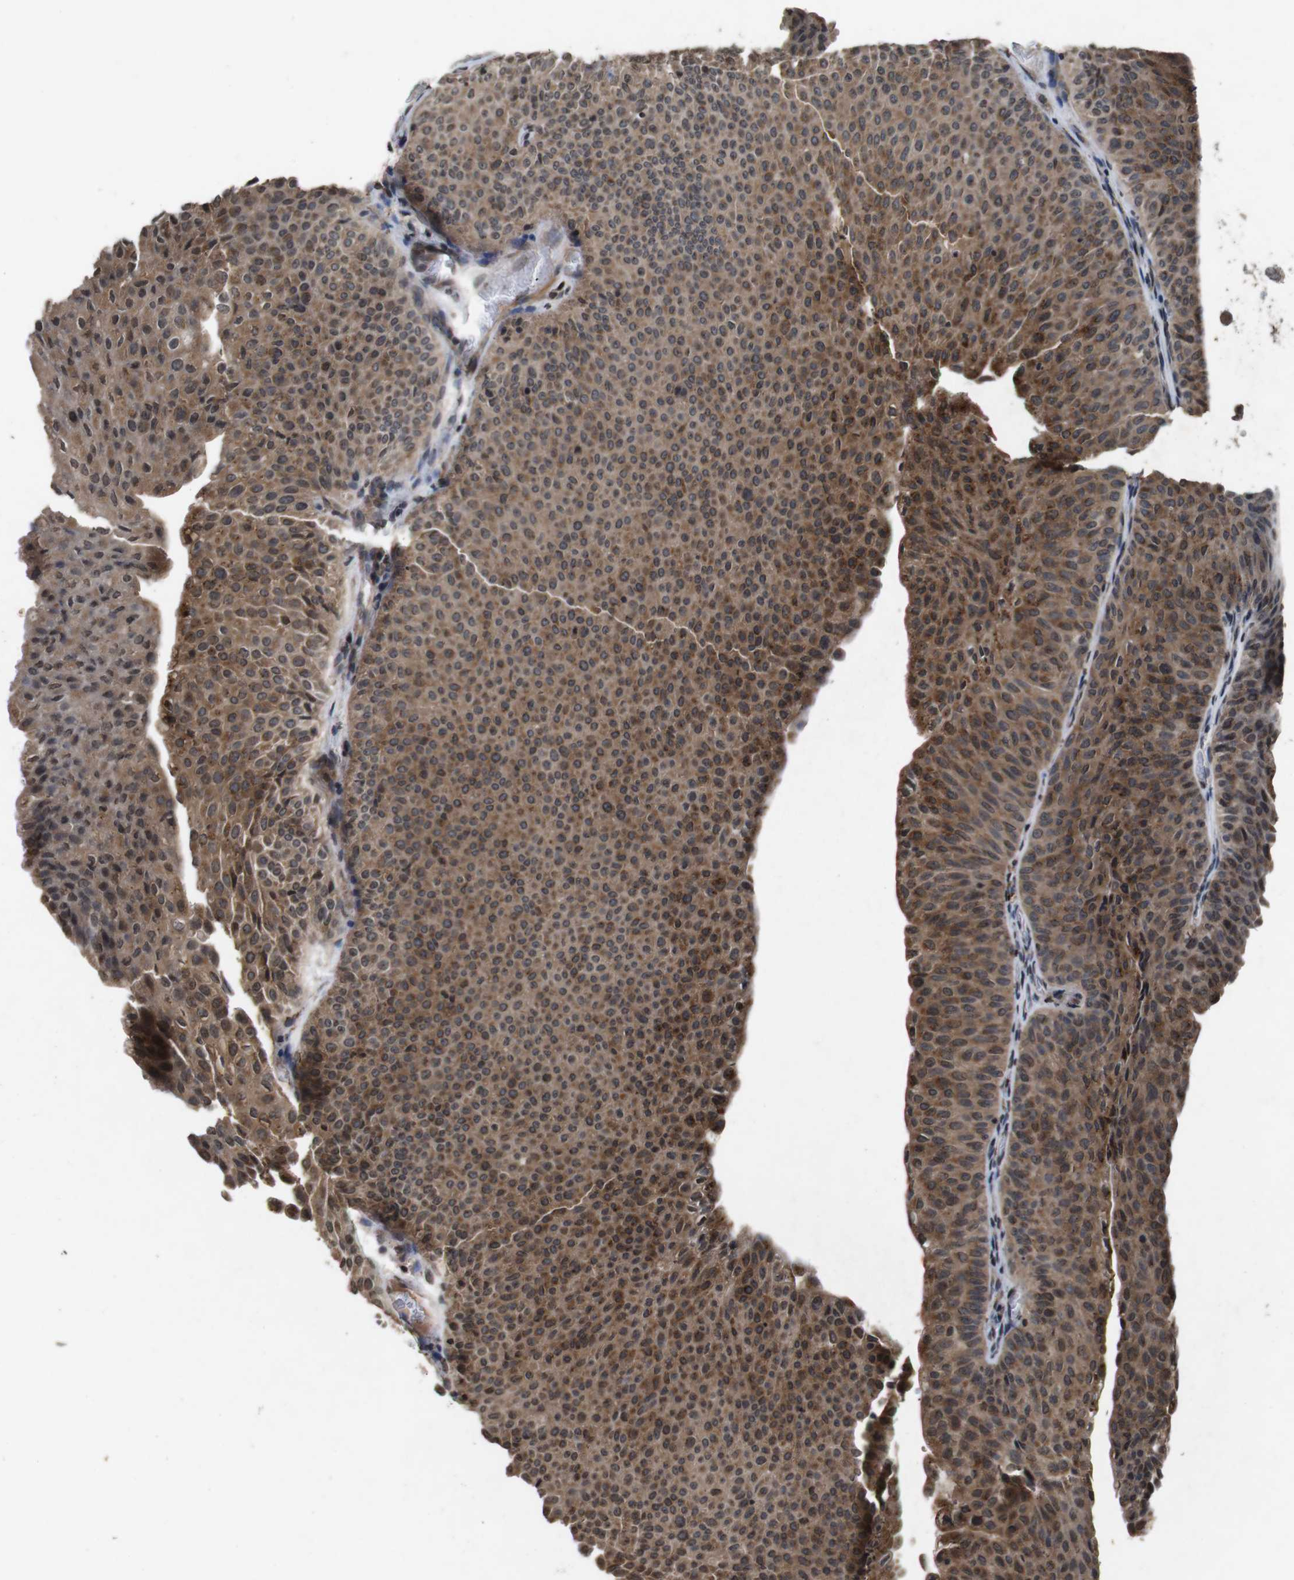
{"staining": {"intensity": "moderate", "quantity": ">75%", "location": "cytoplasmic/membranous,nuclear"}, "tissue": "urothelial cancer", "cell_type": "Tumor cells", "image_type": "cancer", "snomed": [{"axis": "morphology", "description": "Urothelial carcinoma, Low grade"}, {"axis": "topography", "description": "Urinary bladder"}], "caption": "Brown immunohistochemical staining in human urothelial cancer shows moderate cytoplasmic/membranous and nuclear staining in about >75% of tumor cells. Nuclei are stained in blue.", "gene": "SORL1", "patient": {"sex": "male", "age": 78}}